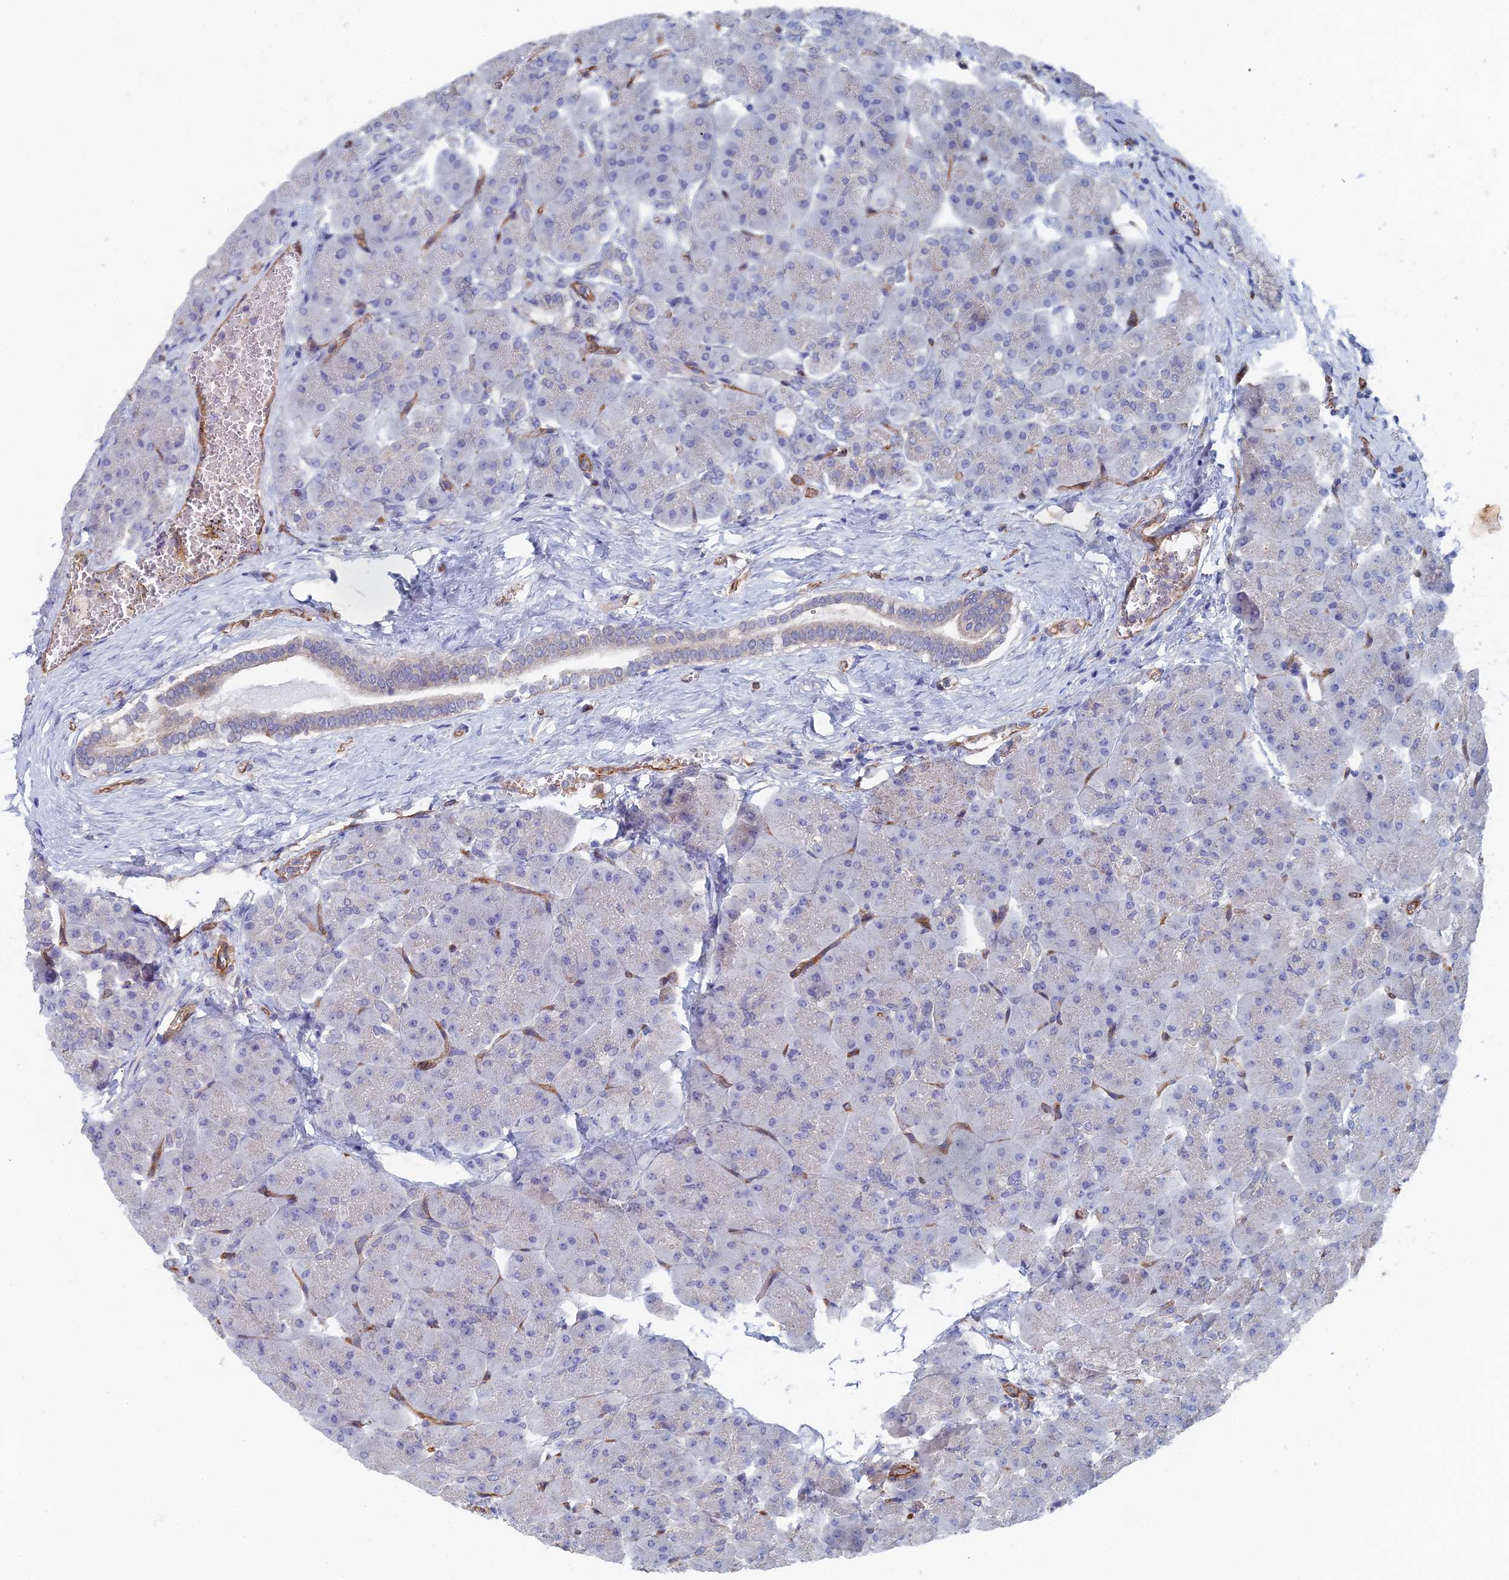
{"staining": {"intensity": "weak", "quantity": "25%-75%", "location": "cytoplasmic/membranous"}, "tissue": "pancreas", "cell_type": "Exocrine glandular cells", "image_type": "normal", "snomed": [{"axis": "morphology", "description": "Normal tissue, NOS"}, {"axis": "topography", "description": "Pancreas"}], "caption": "Immunohistochemical staining of benign pancreas shows 25%-75% levels of weak cytoplasmic/membranous protein positivity in approximately 25%-75% of exocrine glandular cells. Immunohistochemistry (ihc) stains the protein in brown and the nuclei are stained blue.", "gene": "ARAP3", "patient": {"sex": "male", "age": 66}}